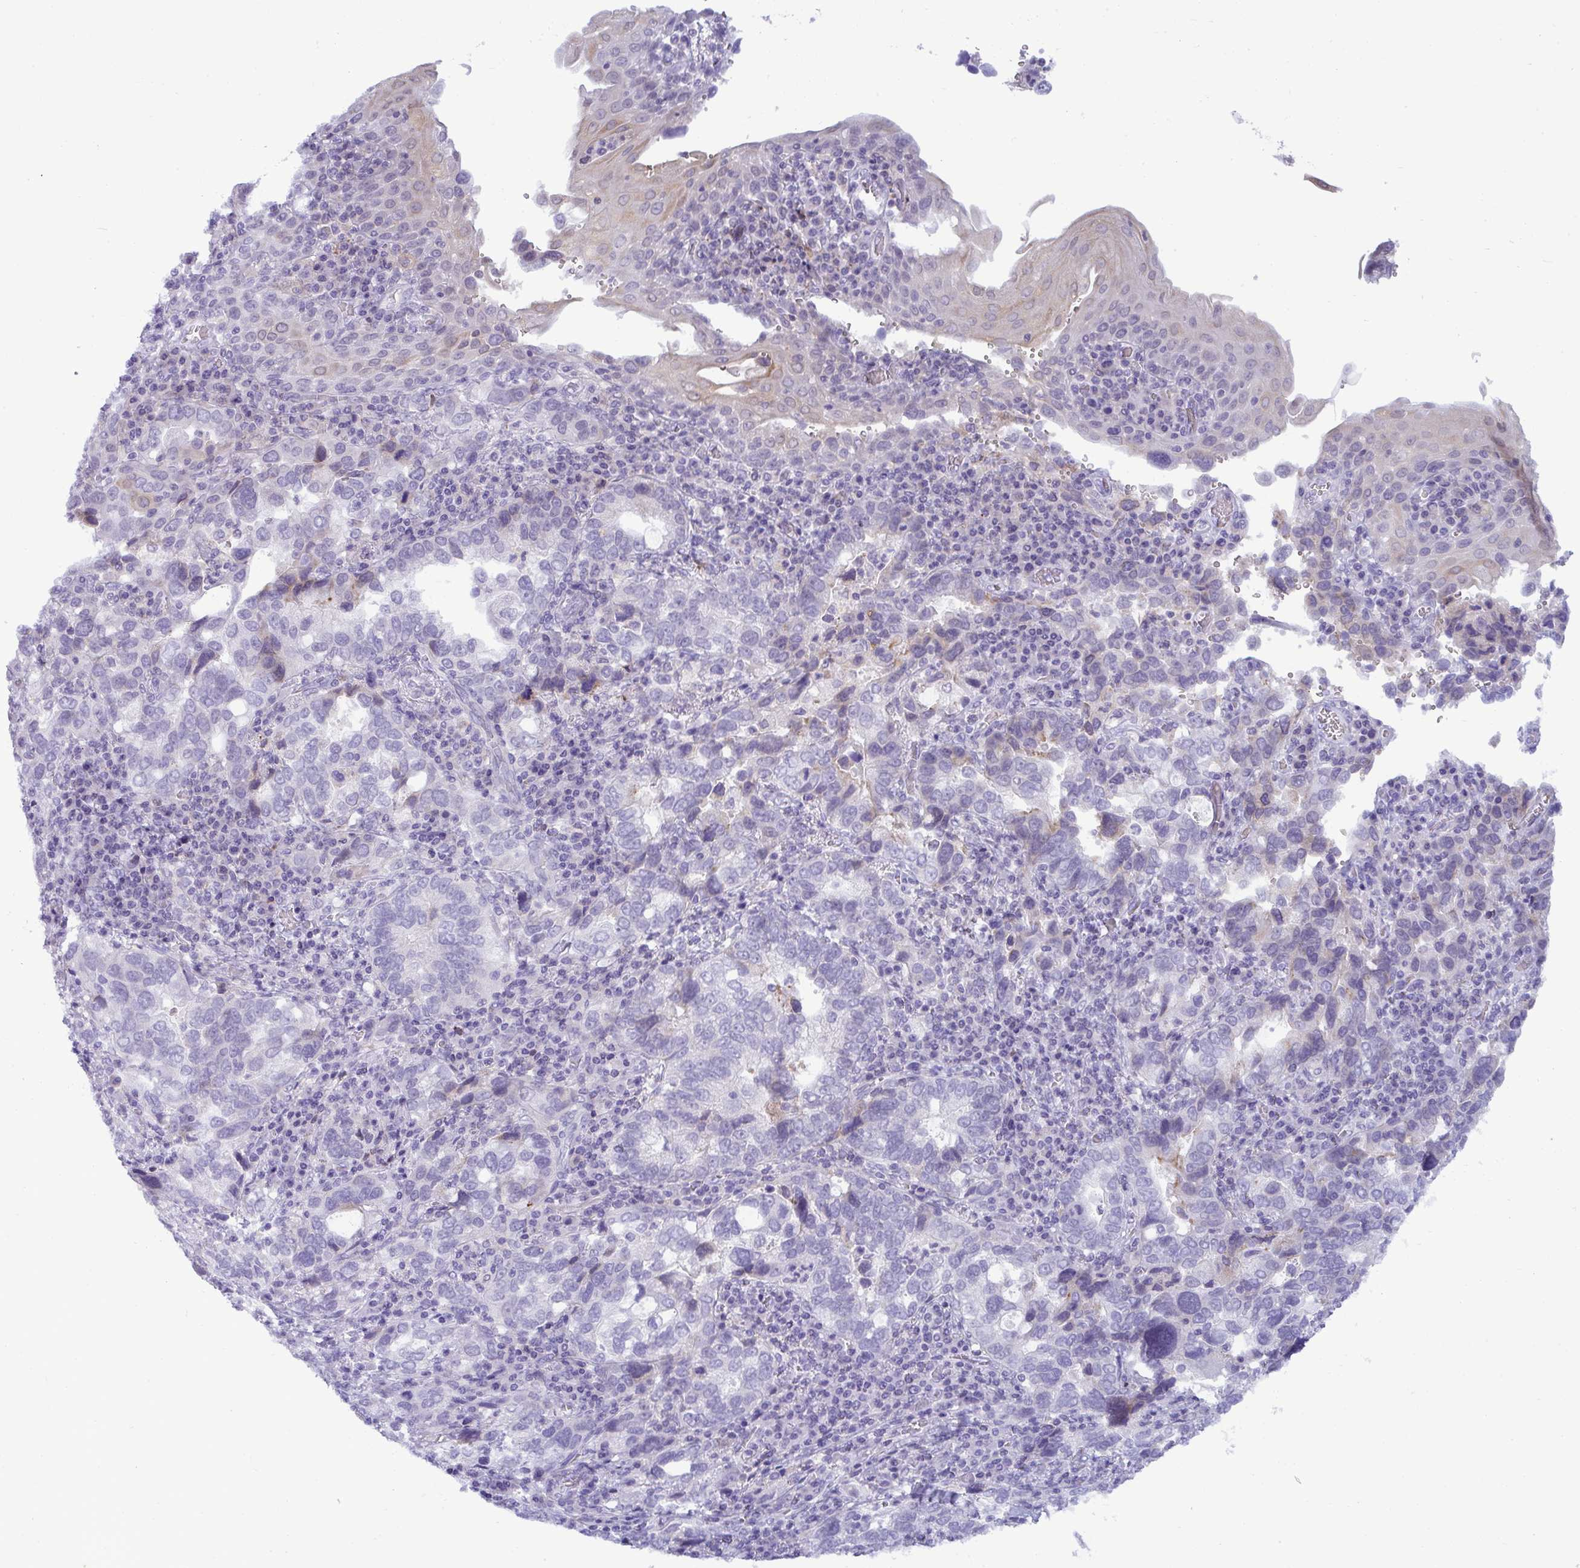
{"staining": {"intensity": "negative", "quantity": "none", "location": "none"}, "tissue": "stomach cancer", "cell_type": "Tumor cells", "image_type": "cancer", "snomed": [{"axis": "morphology", "description": "Adenocarcinoma, NOS"}, {"axis": "topography", "description": "Stomach, upper"}], "caption": "This micrograph is of stomach cancer stained with immunohistochemistry (IHC) to label a protein in brown with the nuclei are counter-stained blue. There is no positivity in tumor cells. Brightfield microscopy of immunohistochemistry (IHC) stained with DAB (brown) and hematoxylin (blue), captured at high magnification.", "gene": "RGPD5", "patient": {"sex": "female", "age": 81}}